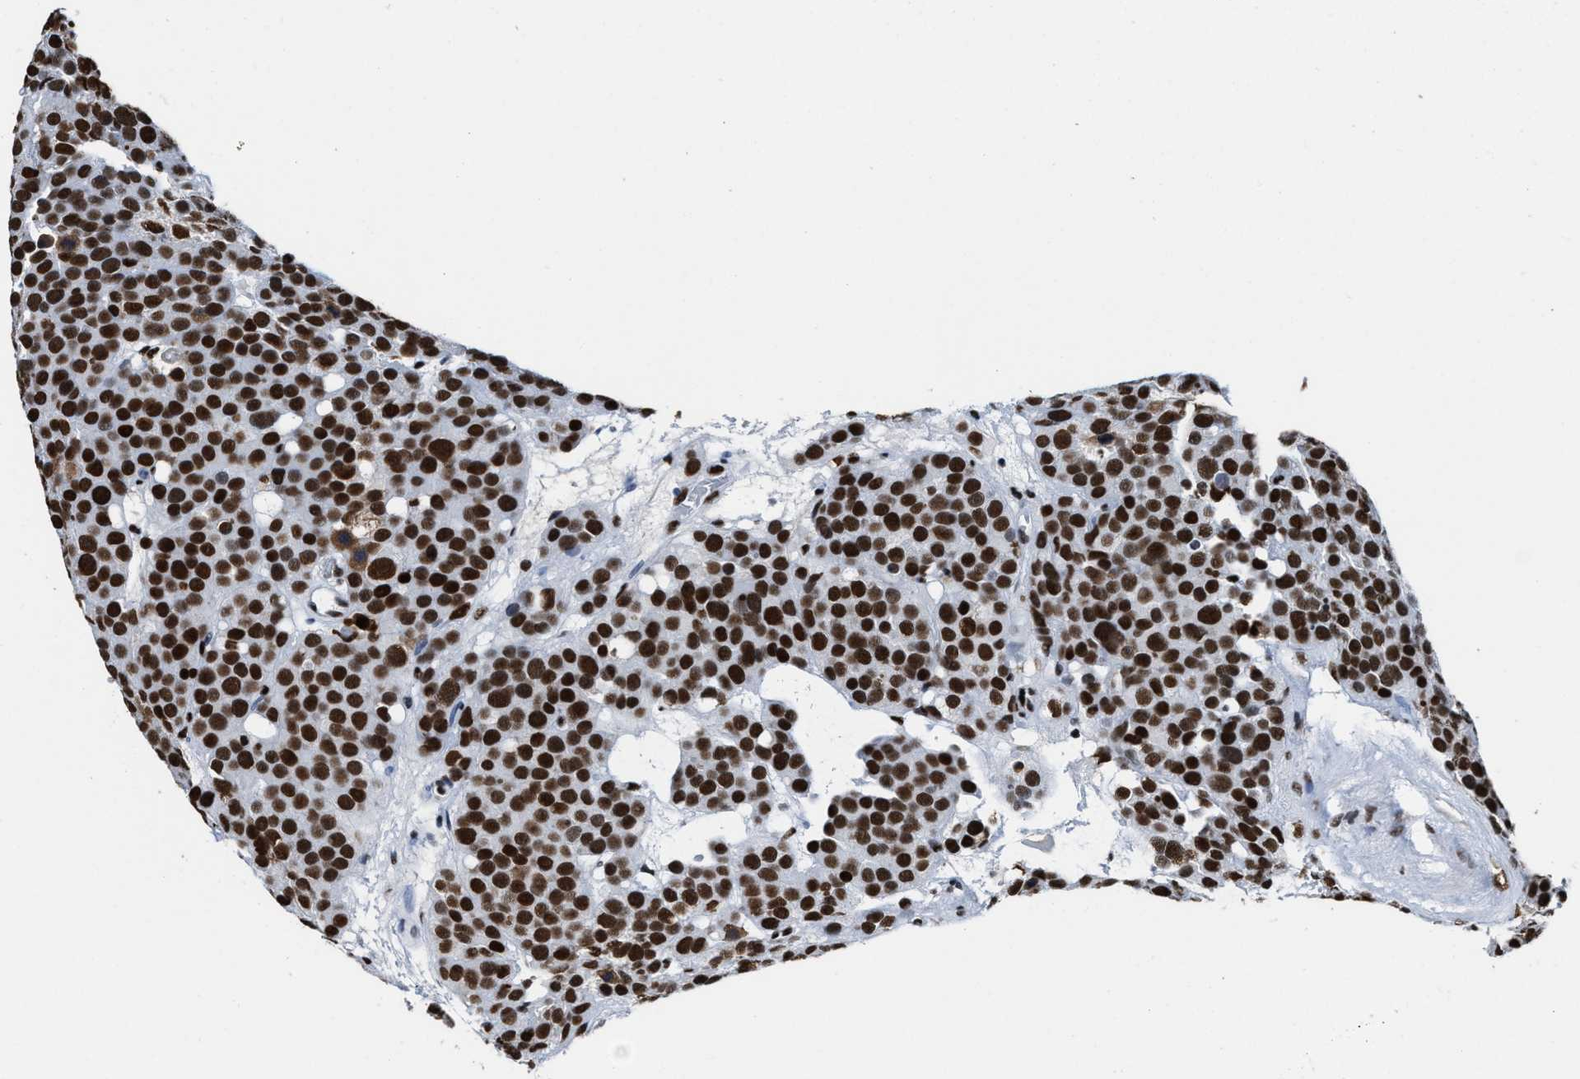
{"staining": {"intensity": "strong", "quantity": ">75%", "location": "nuclear"}, "tissue": "testis cancer", "cell_type": "Tumor cells", "image_type": "cancer", "snomed": [{"axis": "morphology", "description": "Seminoma, NOS"}, {"axis": "topography", "description": "Testis"}], "caption": "Brown immunohistochemical staining in human seminoma (testis) shows strong nuclear staining in about >75% of tumor cells.", "gene": "SMARCC2", "patient": {"sex": "male", "age": 71}}